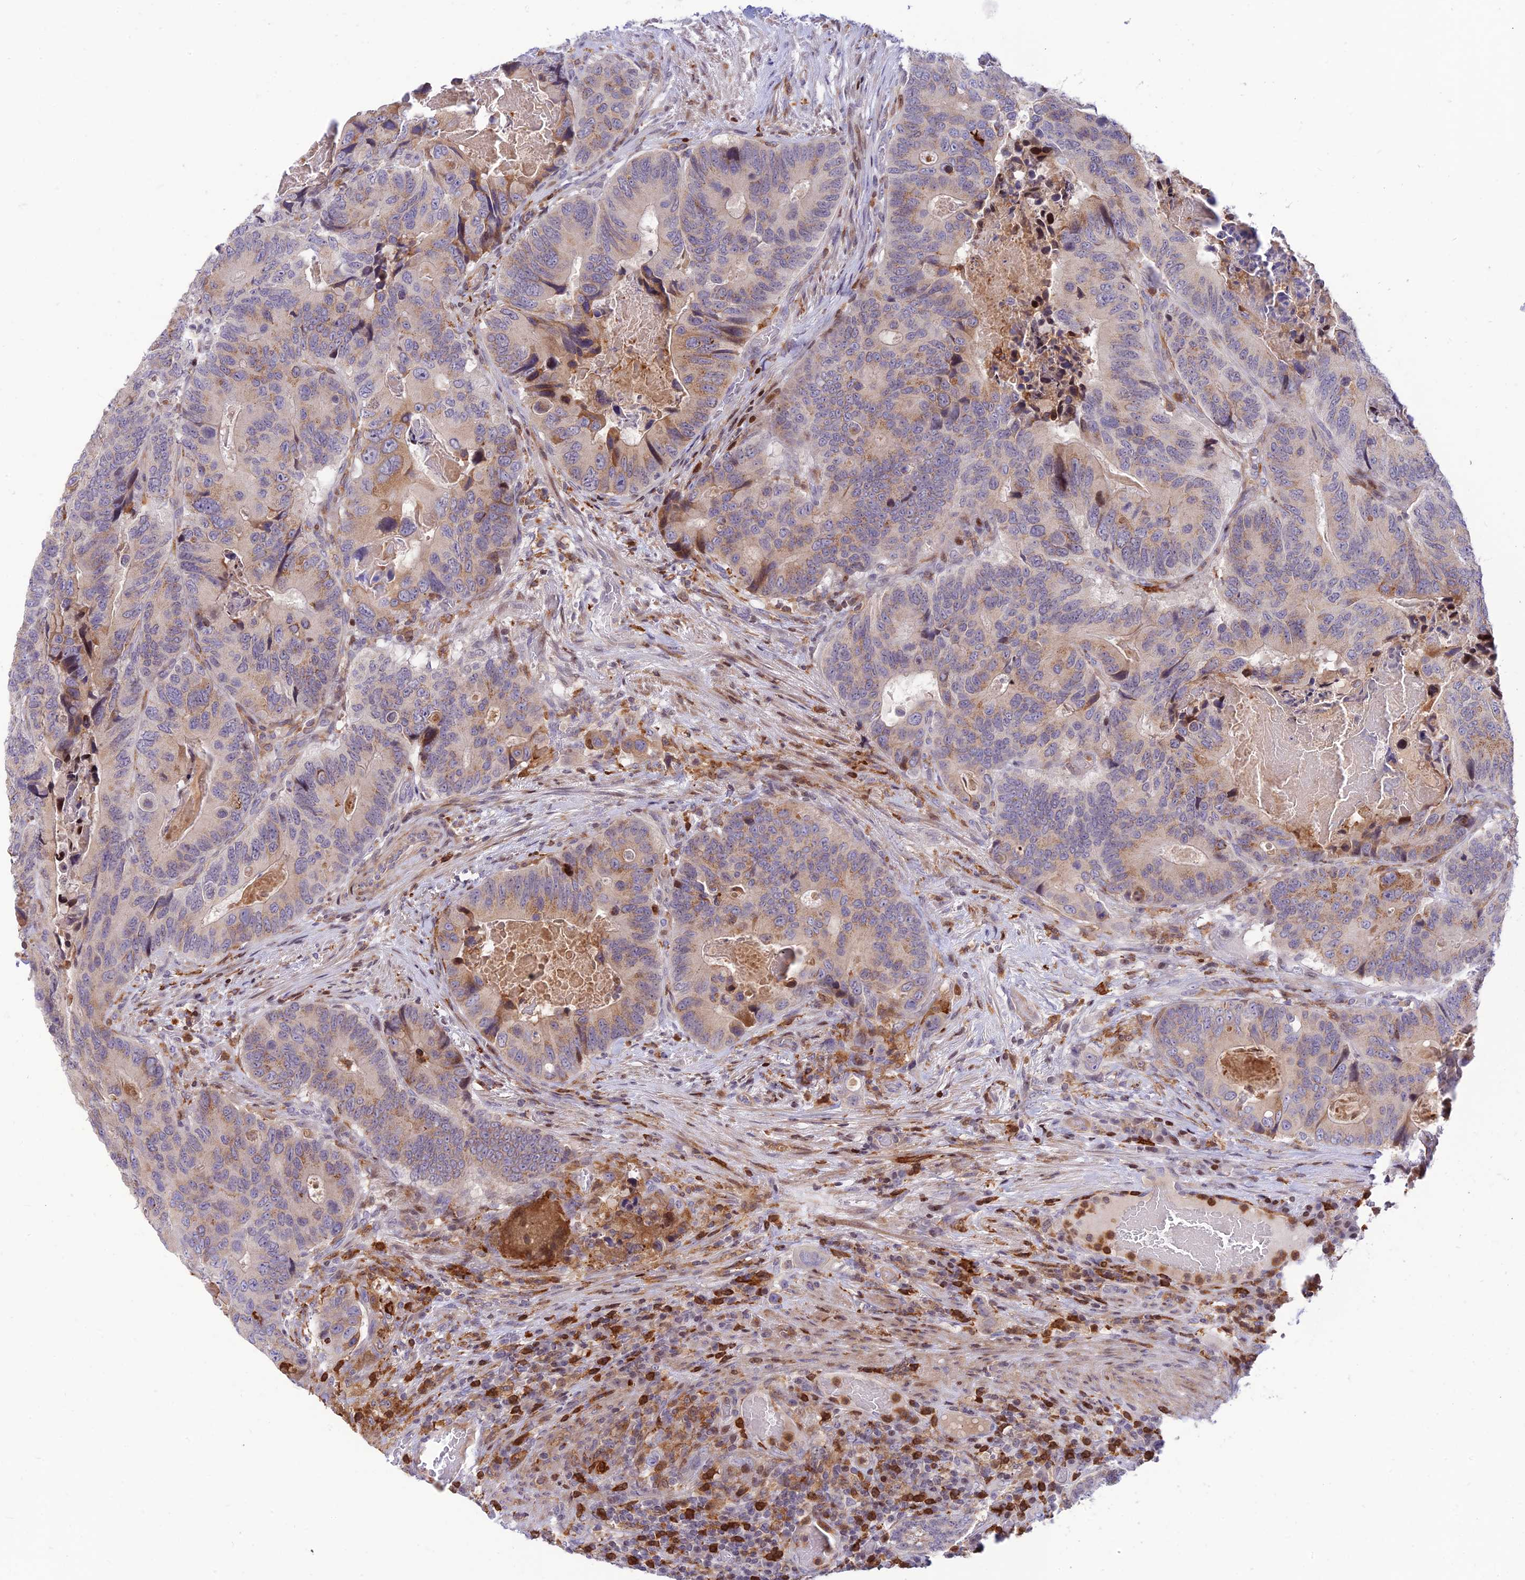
{"staining": {"intensity": "moderate", "quantity": "<25%", "location": "cytoplasmic/membranous"}, "tissue": "colorectal cancer", "cell_type": "Tumor cells", "image_type": "cancer", "snomed": [{"axis": "morphology", "description": "Adenocarcinoma, NOS"}, {"axis": "topography", "description": "Colon"}], "caption": "DAB immunohistochemical staining of human colorectal cancer (adenocarcinoma) displays moderate cytoplasmic/membranous protein expression in approximately <25% of tumor cells.", "gene": "FAM186B", "patient": {"sex": "male", "age": 84}}